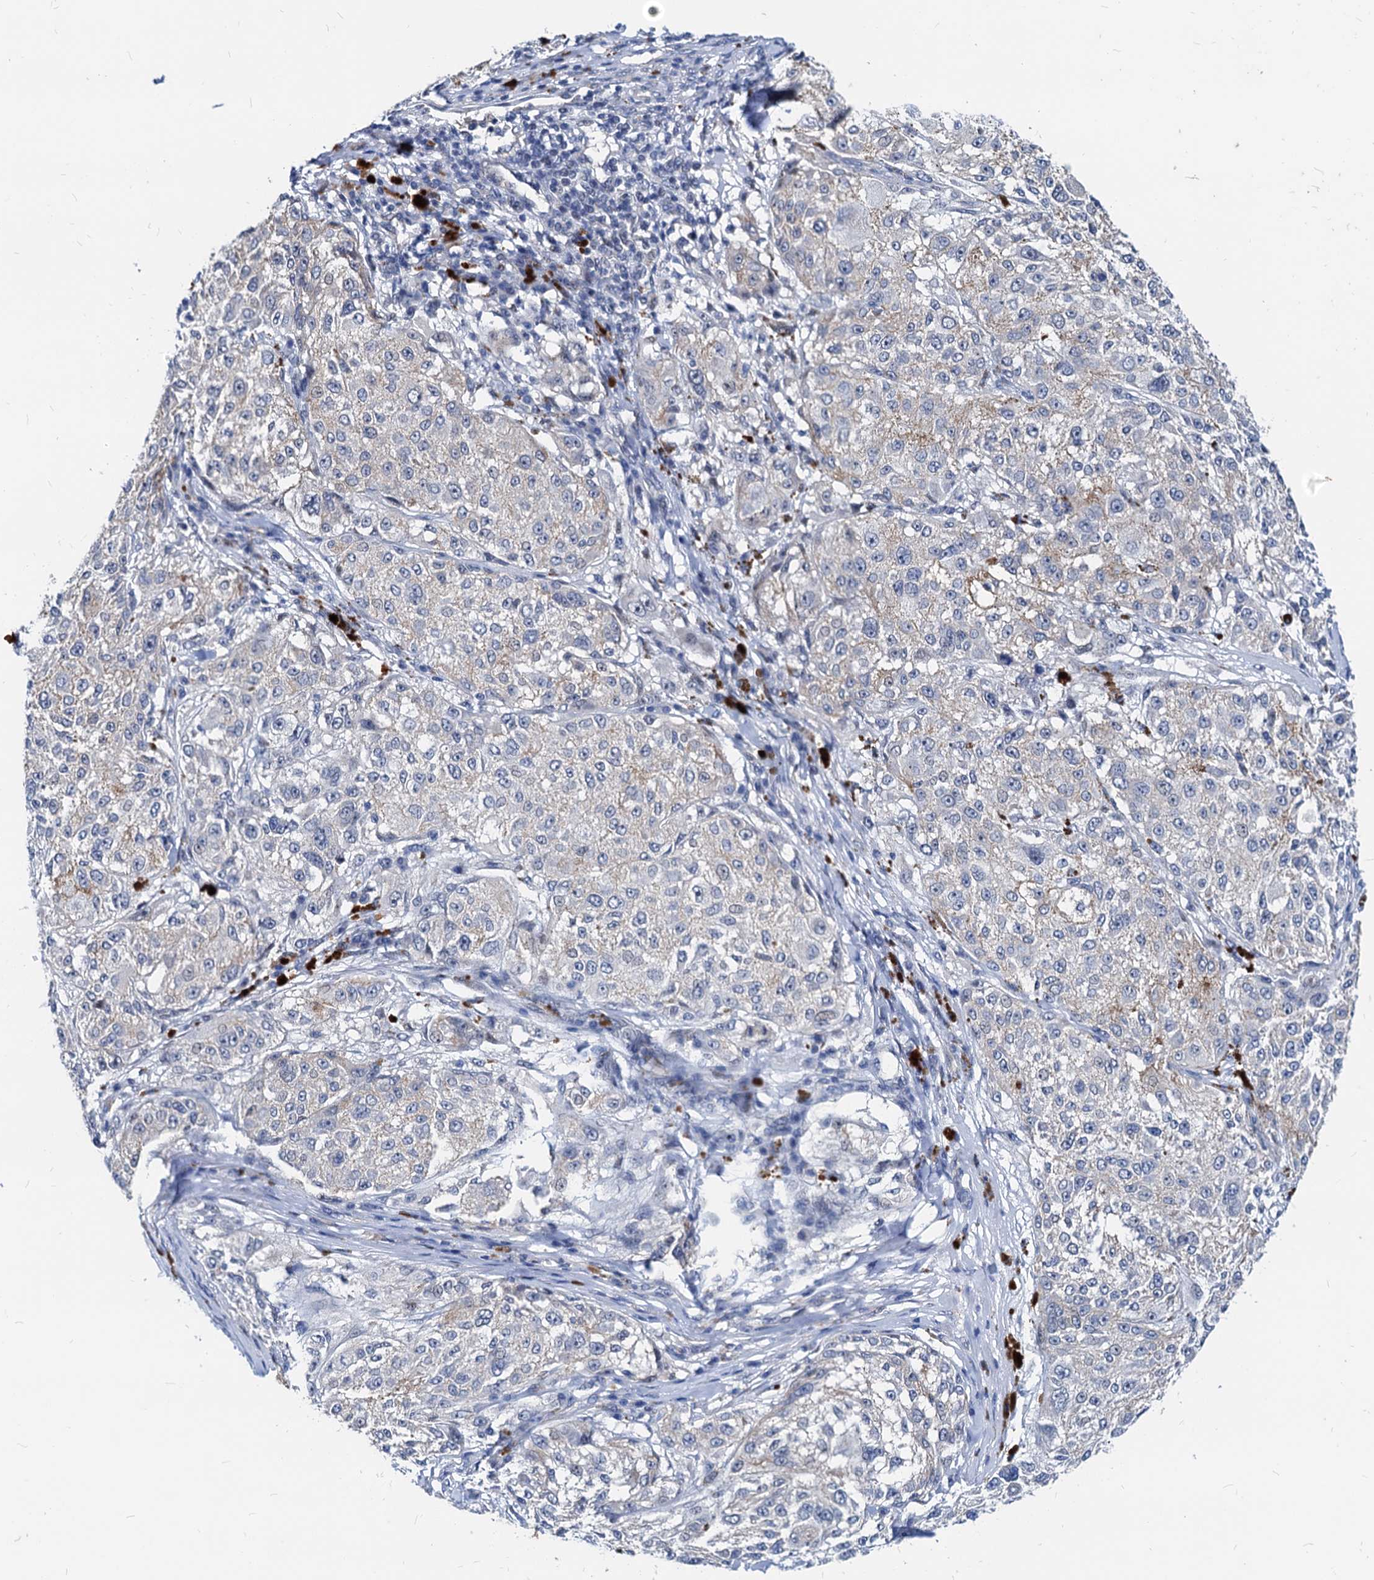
{"staining": {"intensity": "negative", "quantity": "none", "location": "none"}, "tissue": "melanoma", "cell_type": "Tumor cells", "image_type": "cancer", "snomed": [{"axis": "morphology", "description": "Necrosis, NOS"}, {"axis": "morphology", "description": "Malignant melanoma, NOS"}, {"axis": "topography", "description": "Skin"}], "caption": "High power microscopy micrograph of an immunohistochemistry image of malignant melanoma, revealing no significant expression in tumor cells.", "gene": "HSF2", "patient": {"sex": "female", "age": 87}}